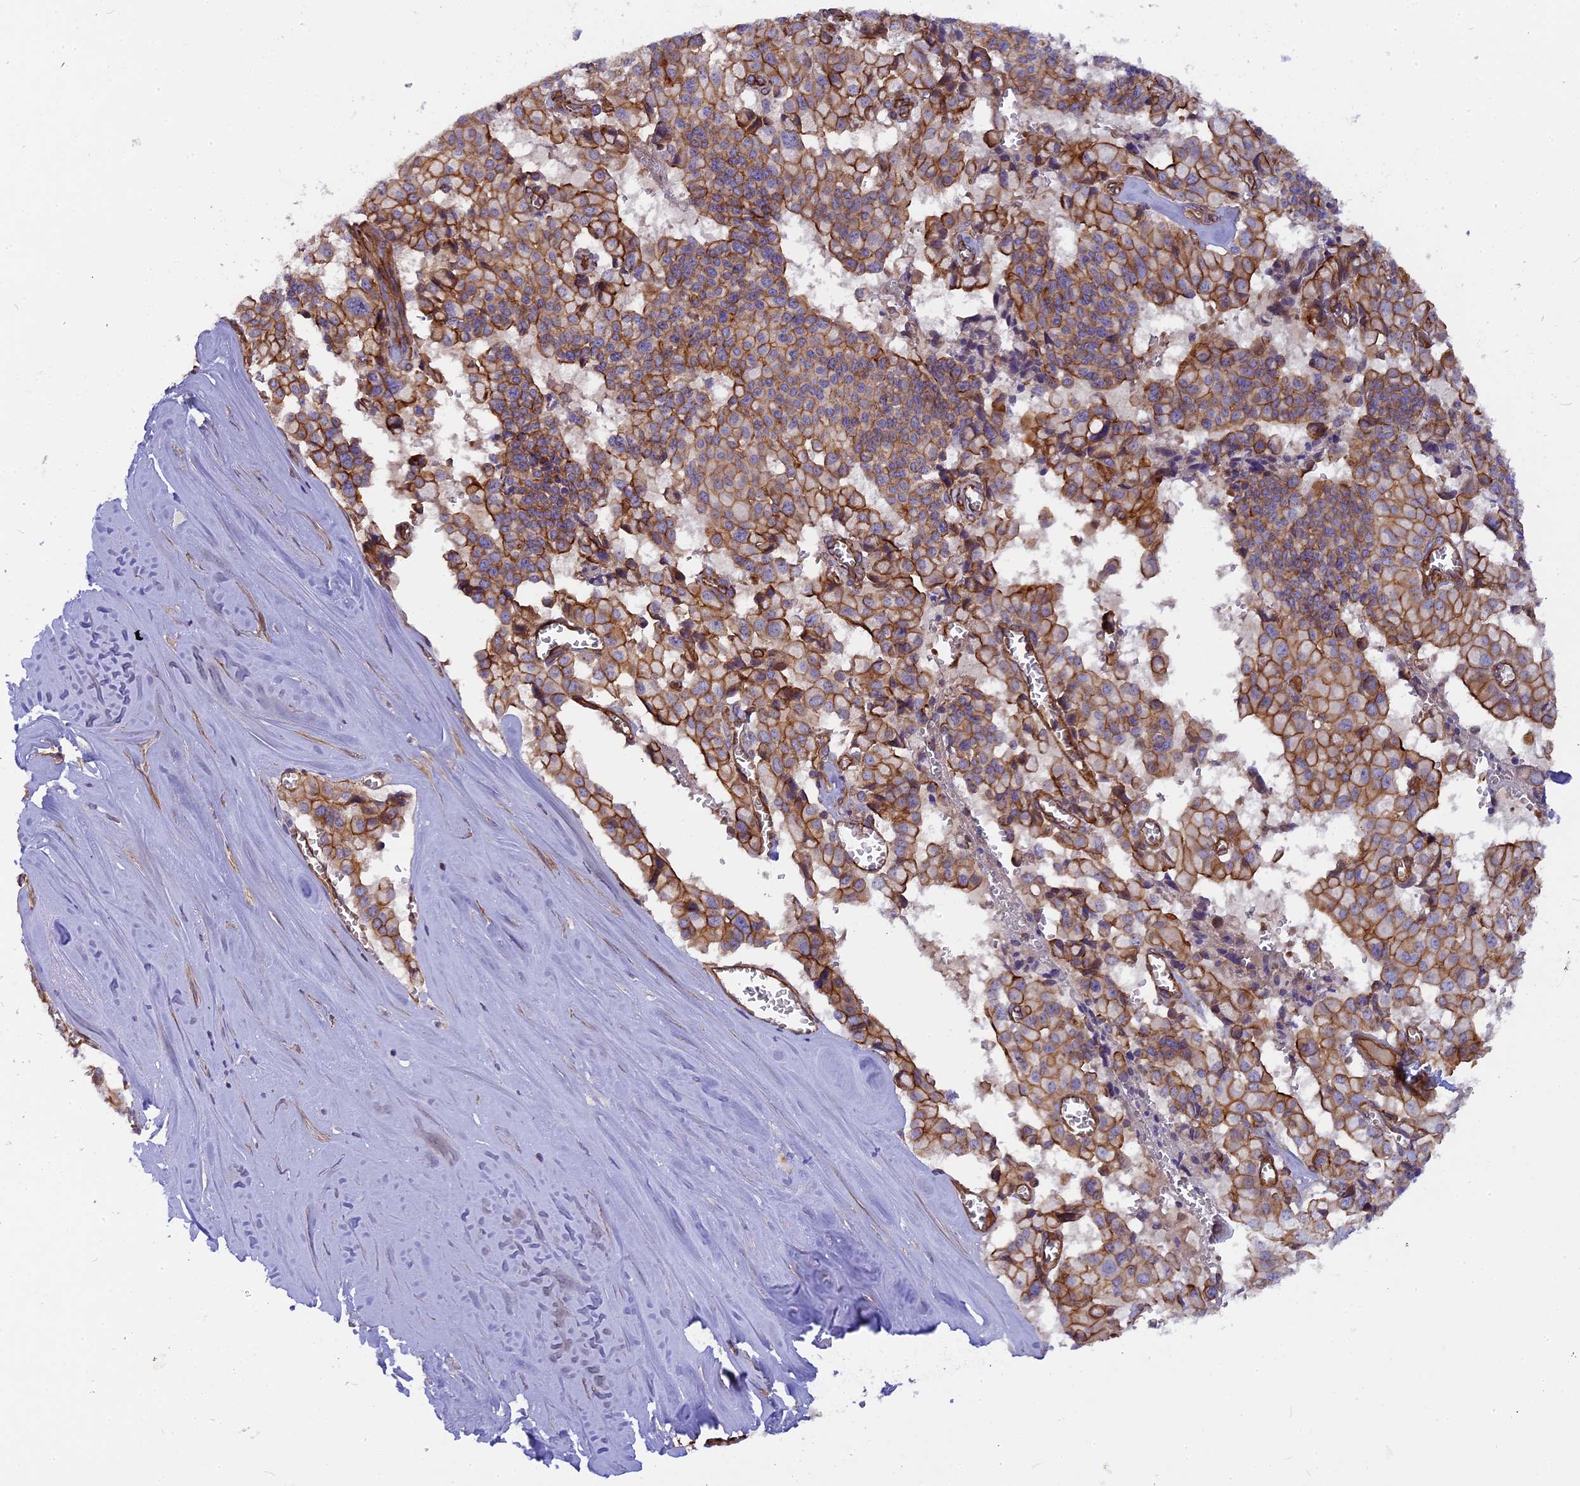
{"staining": {"intensity": "strong", "quantity": ">75%", "location": "cytoplasmic/membranous"}, "tissue": "pancreatic cancer", "cell_type": "Tumor cells", "image_type": "cancer", "snomed": [{"axis": "morphology", "description": "Adenocarcinoma, NOS"}, {"axis": "topography", "description": "Pancreas"}], "caption": "The micrograph reveals immunohistochemical staining of pancreatic adenocarcinoma. There is strong cytoplasmic/membranous positivity is identified in about >75% of tumor cells. The protein of interest is shown in brown color, while the nuclei are stained blue.", "gene": "CNBD2", "patient": {"sex": "male", "age": 65}}